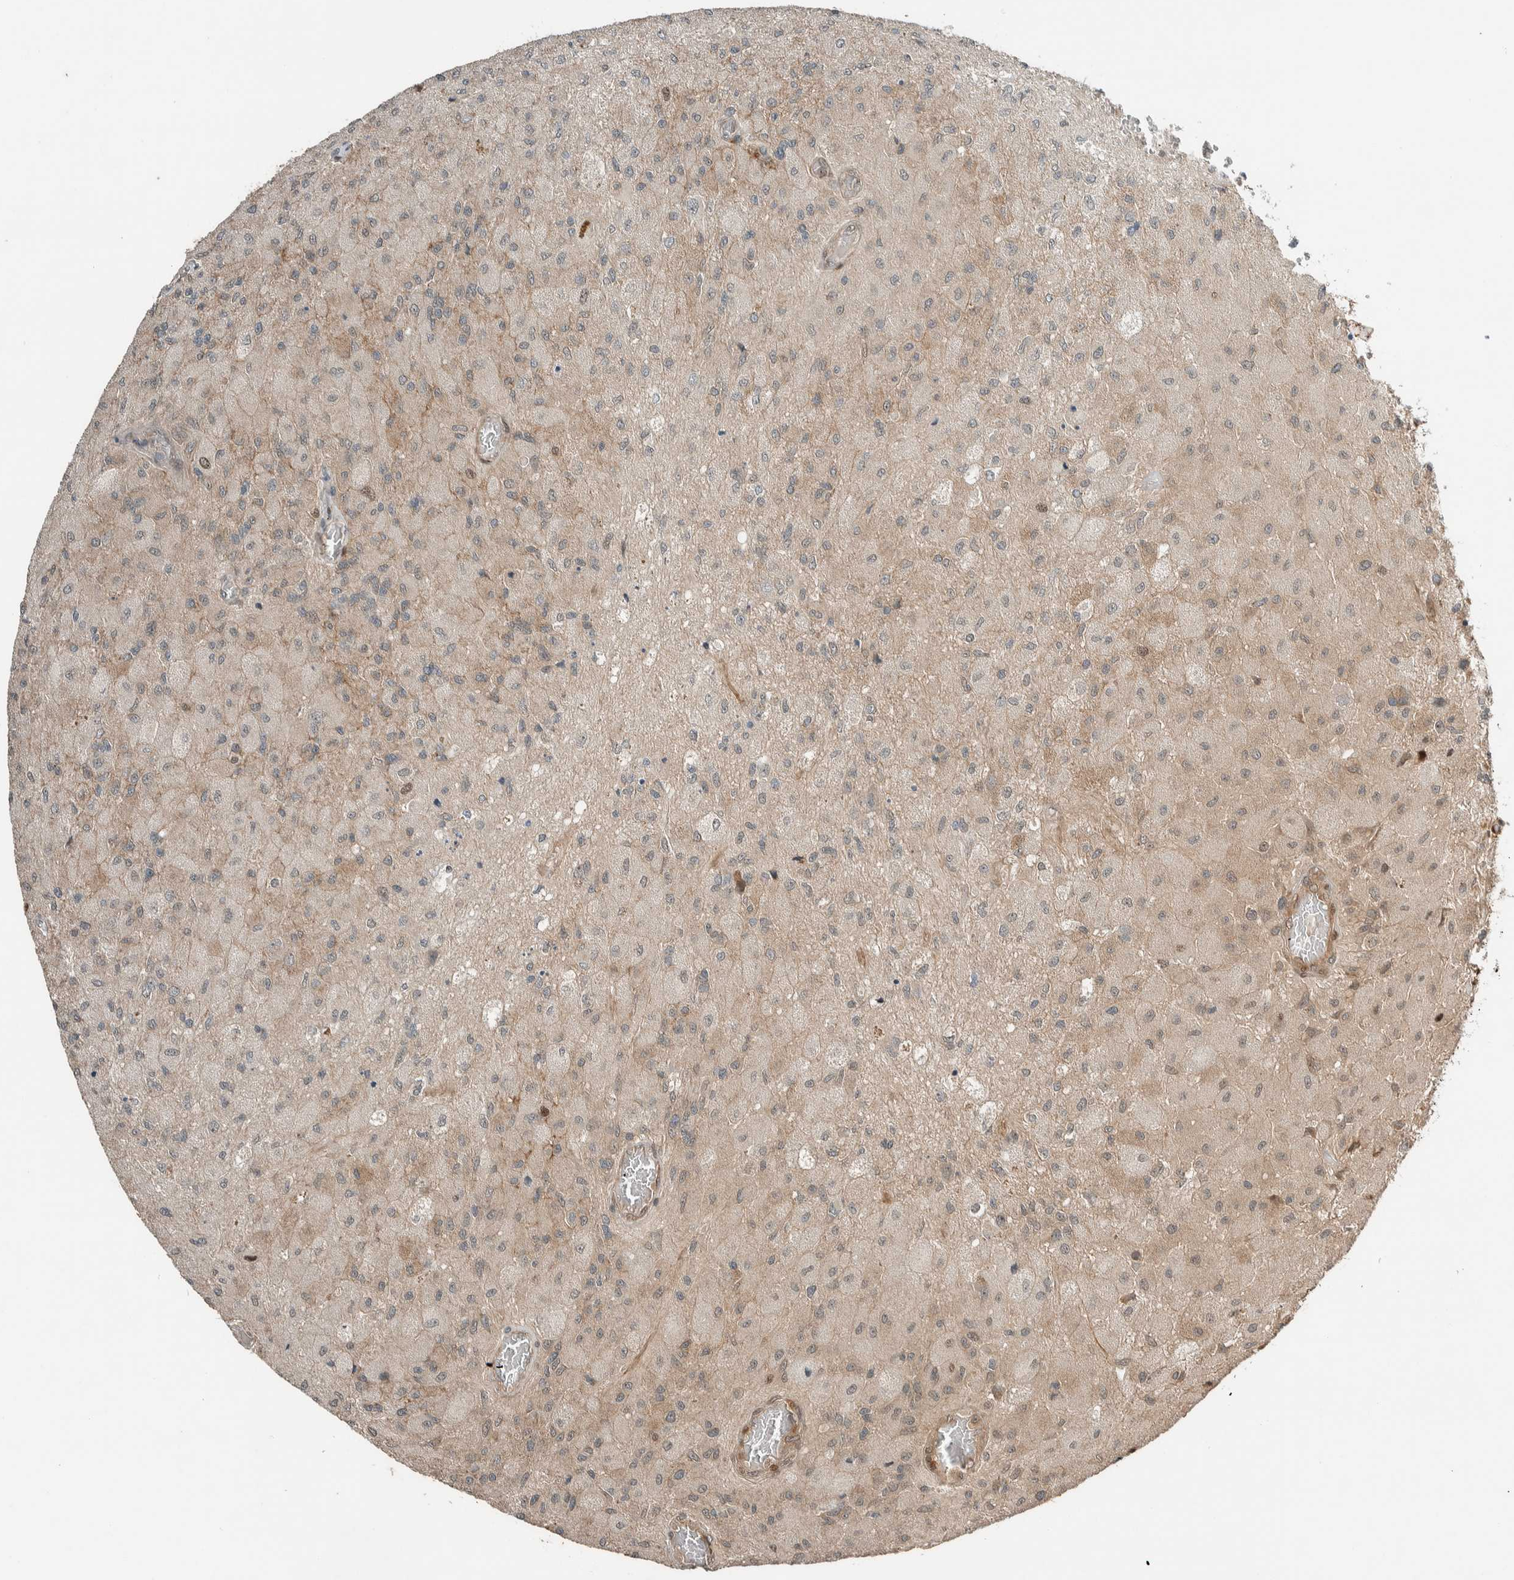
{"staining": {"intensity": "negative", "quantity": "none", "location": "none"}, "tissue": "glioma", "cell_type": "Tumor cells", "image_type": "cancer", "snomed": [{"axis": "morphology", "description": "Normal tissue, NOS"}, {"axis": "morphology", "description": "Glioma, malignant, High grade"}, {"axis": "topography", "description": "Cerebral cortex"}], "caption": "The histopathology image demonstrates no staining of tumor cells in malignant glioma (high-grade).", "gene": "STXBP4", "patient": {"sex": "male", "age": 77}}